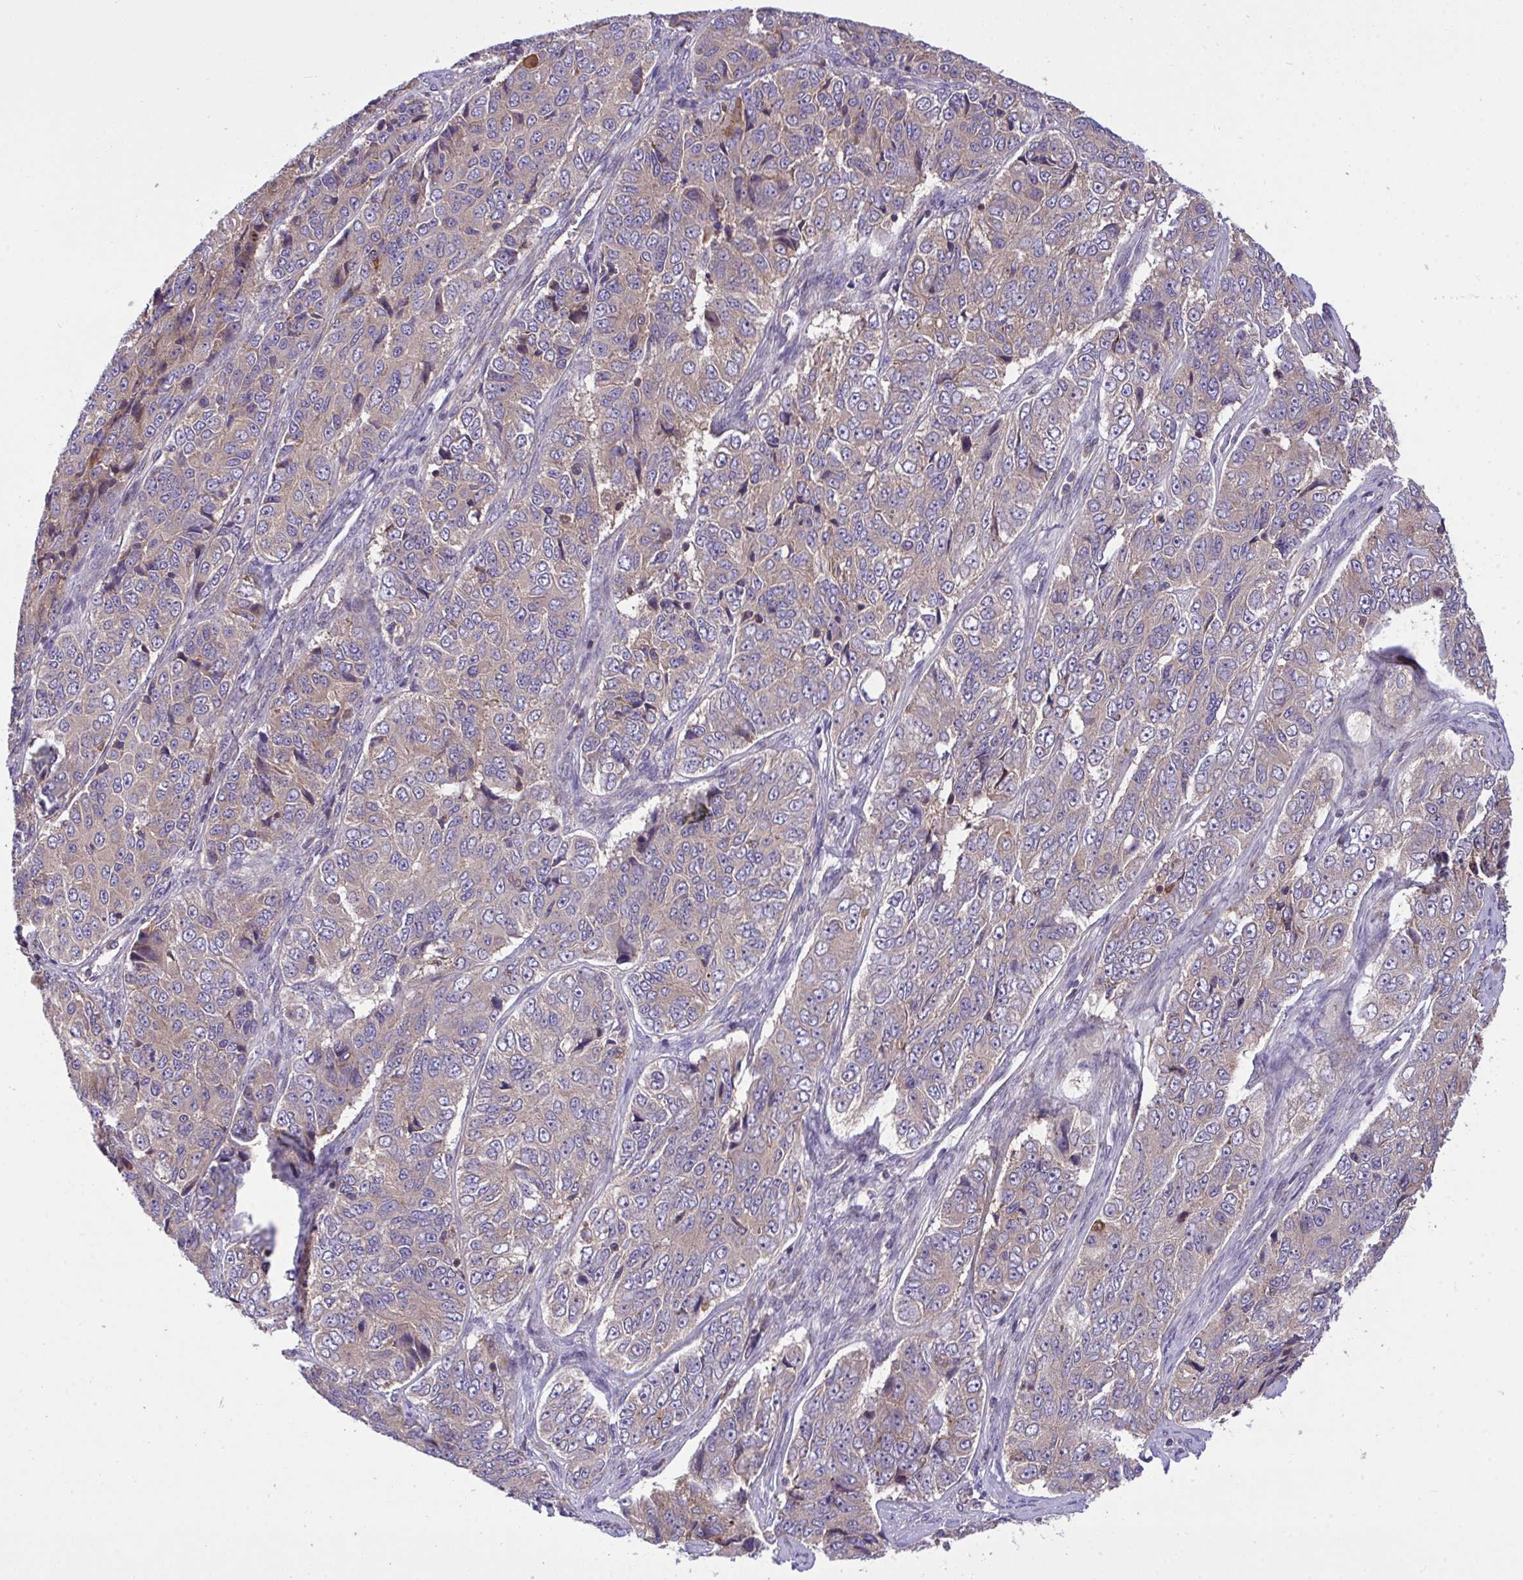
{"staining": {"intensity": "weak", "quantity": "<25%", "location": "cytoplasmic/membranous"}, "tissue": "ovarian cancer", "cell_type": "Tumor cells", "image_type": "cancer", "snomed": [{"axis": "morphology", "description": "Carcinoma, endometroid"}, {"axis": "topography", "description": "Ovary"}], "caption": "Ovarian cancer (endometroid carcinoma) stained for a protein using immunohistochemistry exhibits no staining tumor cells.", "gene": "GRB14", "patient": {"sex": "female", "age": 51}}